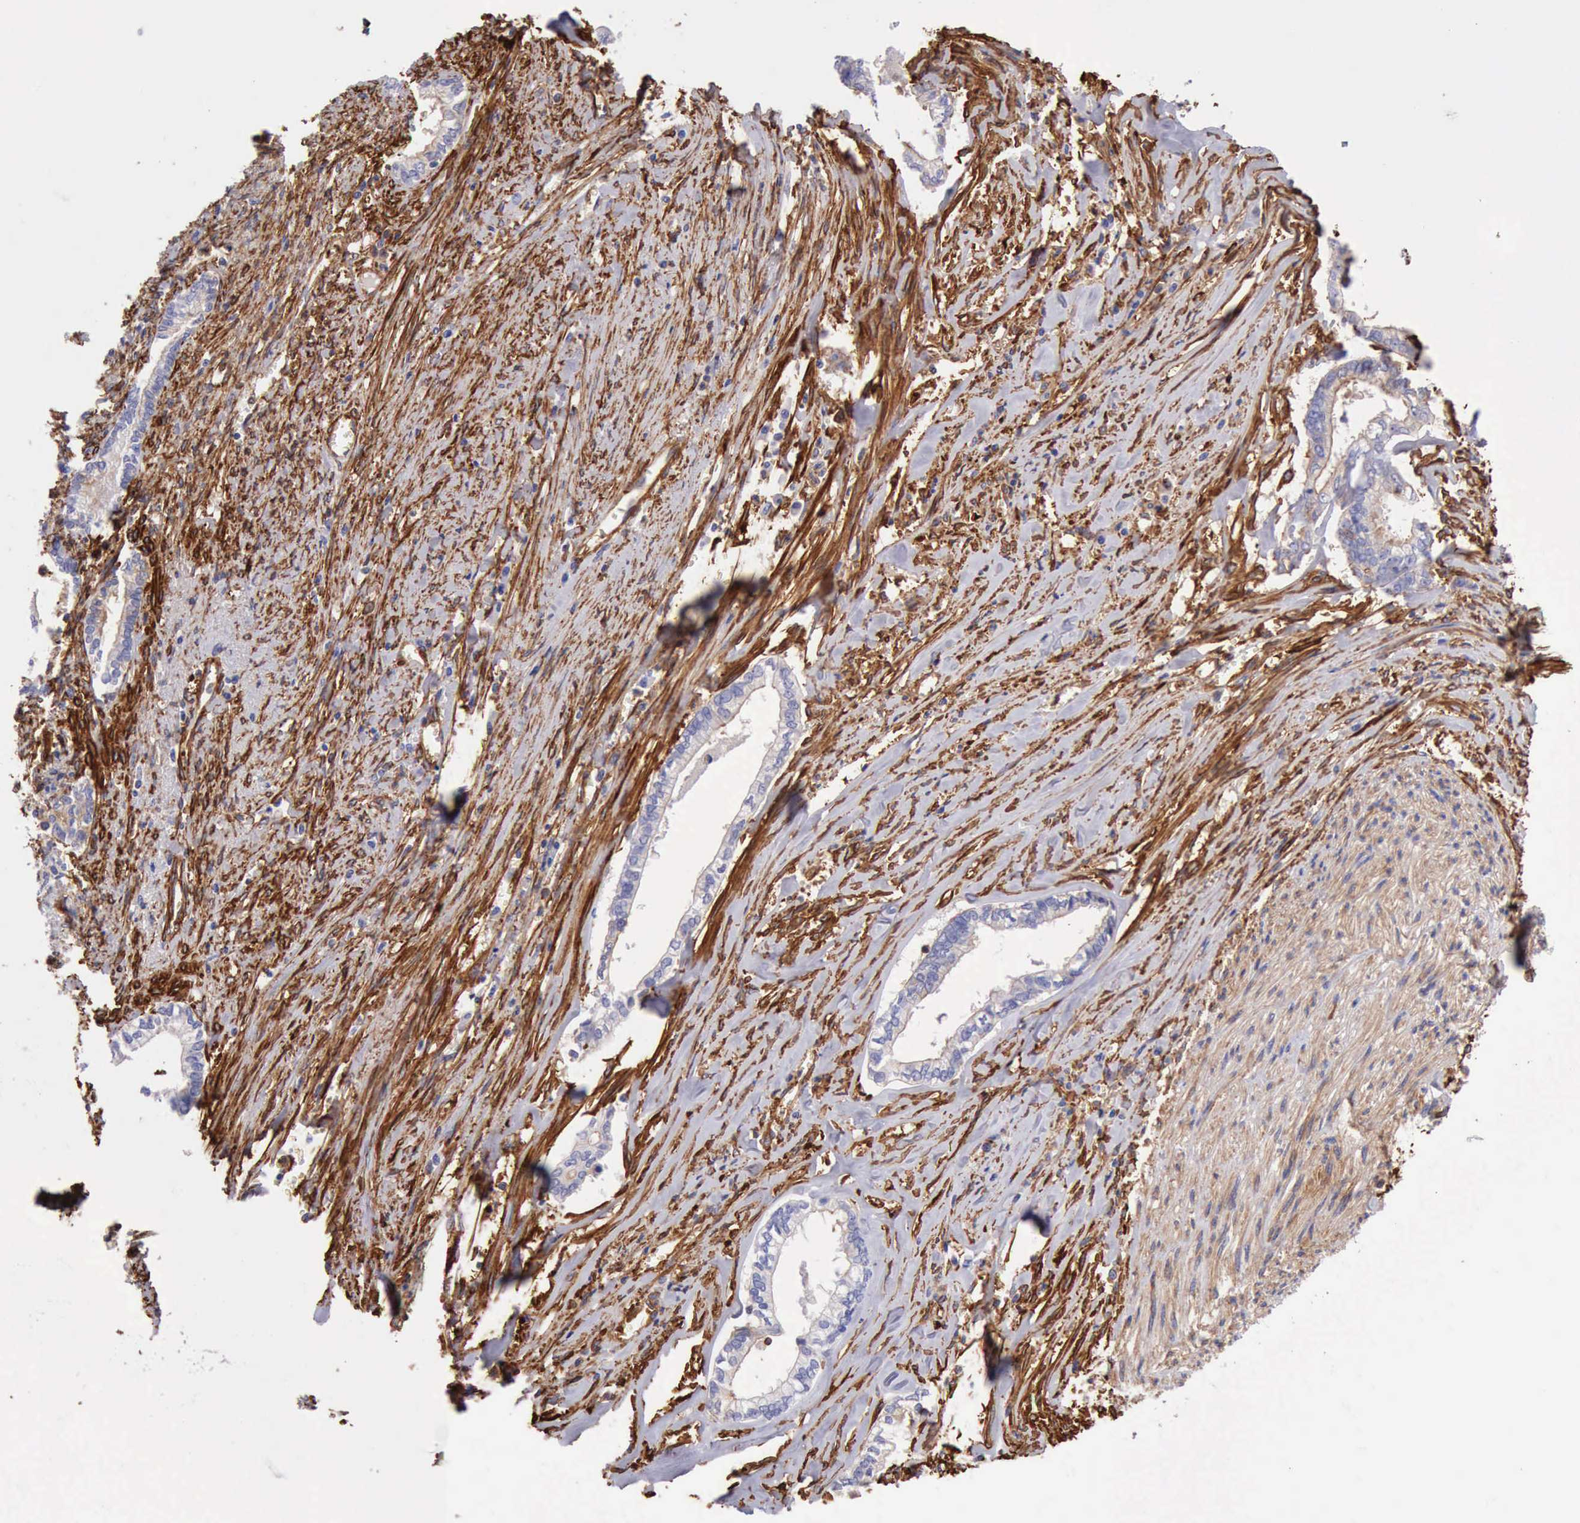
{"staining": {"intensity": "negative", "quantity": "none", "location": "none"}, "tissue": "liver cancer", "cell_type": "Tumor cells", "image_type": "cancer", "snomed": [{"axis": "morphology", "description": "Cholangiocarcinoma"}, {"axis": "topography", "description": "Liver"}], "caption": "Liver cholangiocarcinoma stained for a protein using IHC exhibits no positivity tumor cells.", "gene": "FLNA", "patient": {"sex": "male", "age": 57}}